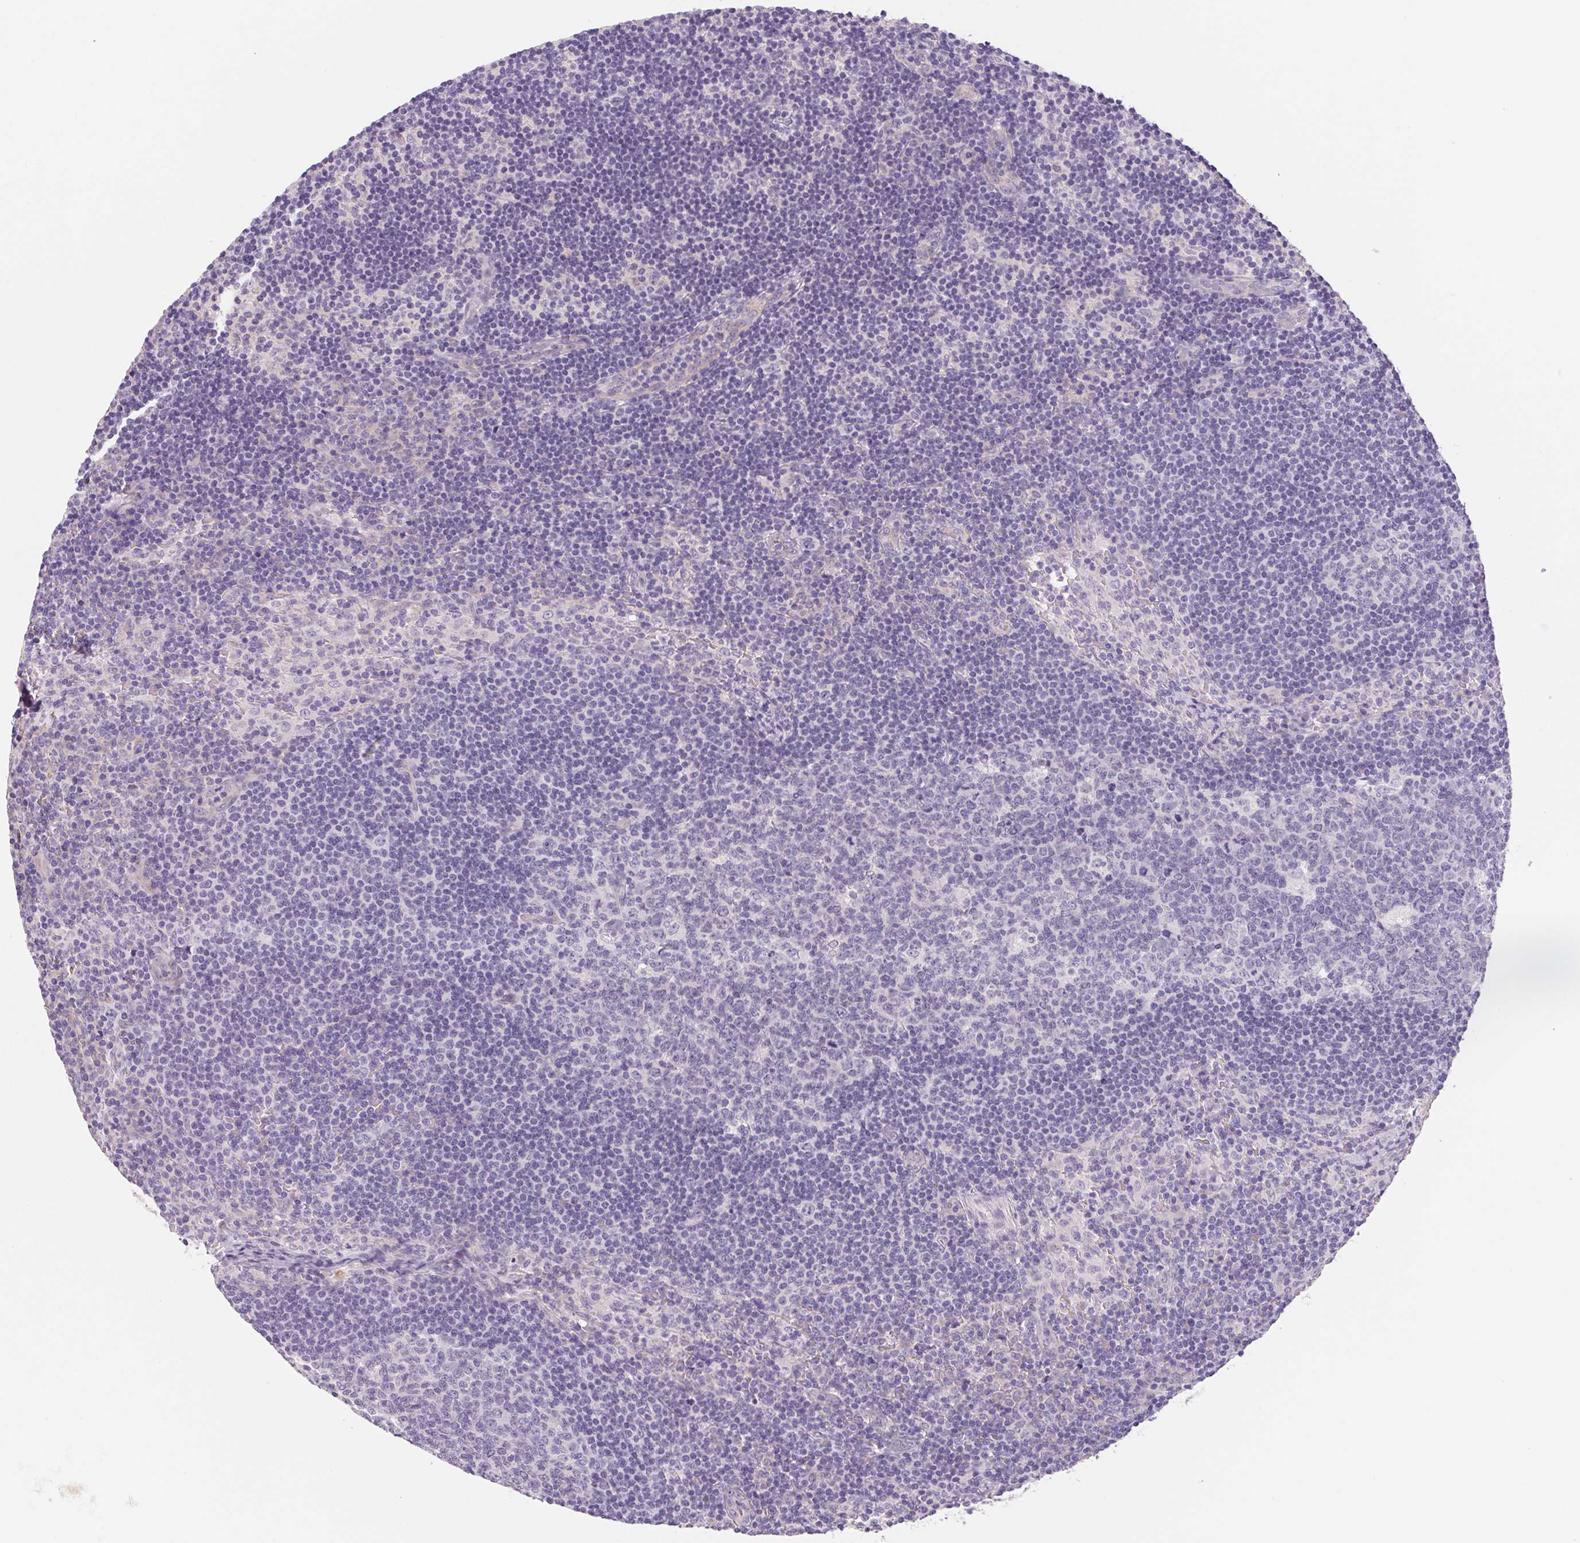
{"staining": {"intensity": "negative", "quantity": "none", "location": "none"}, "tissue": "lymph node", "cell_type": "Germinal center cells", "image_type": "normal", "snomed": [{"axis": "morphology", "description": "Normal tissue, NOS"}, {"axis": "topography", "description": "Lymph node"}], "caption": "IHC micrograph of unremarkable lymph node: human lymph node stained with DAB (3,3'-diaminobenzidine) displays no significant protein staining in germinal center cells.", "gene": "CTNND2", "patient": {"sex": "female", "age": 41}}